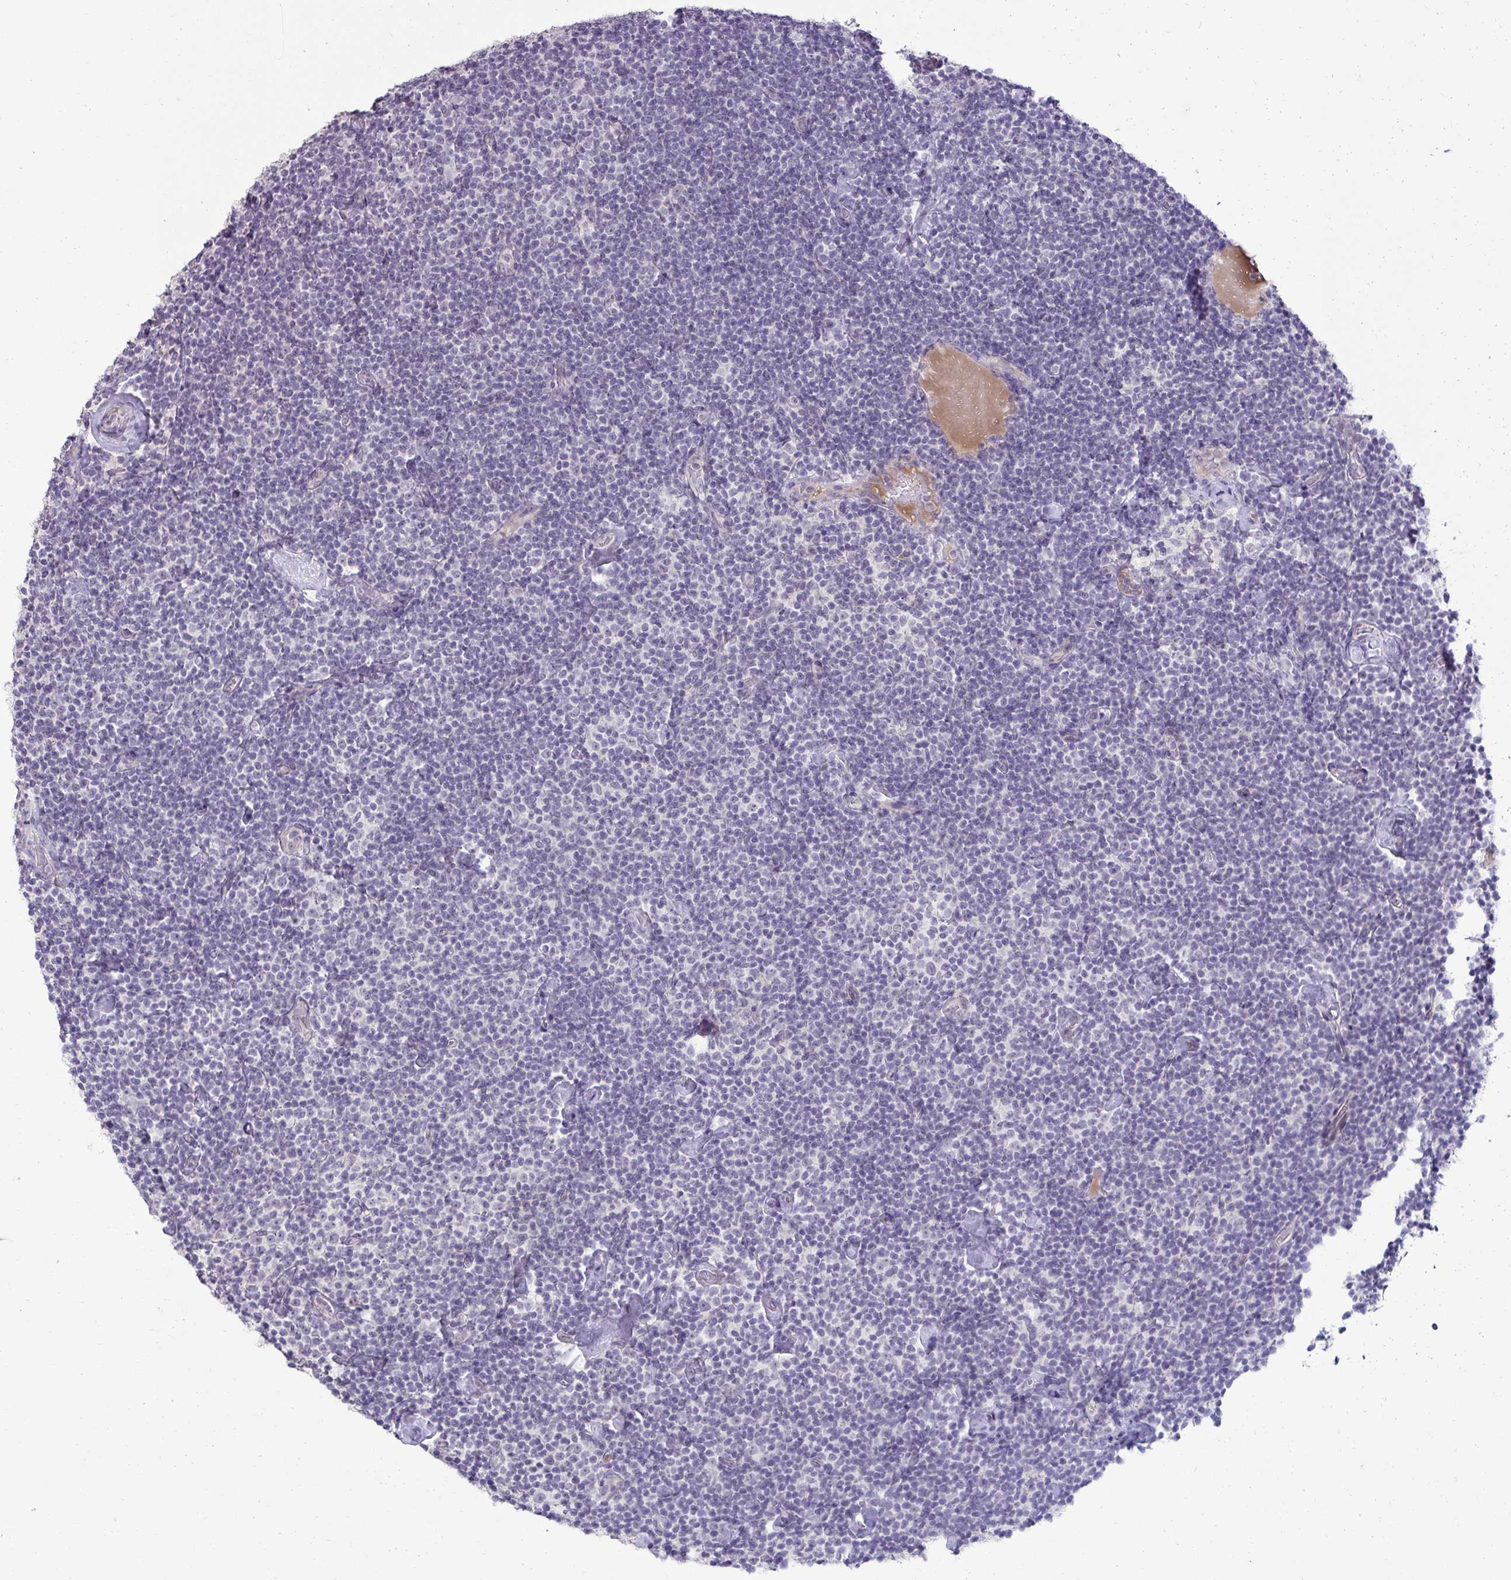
{"staining": {"intensity": "negative", "quantity": "none", "location": "none"}, "tissue": "lymphoma", "cell_type": "Tumor cells", "image_type": "cancer", "snomed": [{"axis": "morphology", "description": "Malignant lymphoma, non-Hodgkin's type, Low grade"}, {"axis": "topography", "description": "Lymph node"}], "caption": "Tumor cells show no significant staining in low-grade malignant lymphoma, non-Hodgkin's type.", "gene": "SLC30A3", "patient": {"sex": "male", "age": 81}}